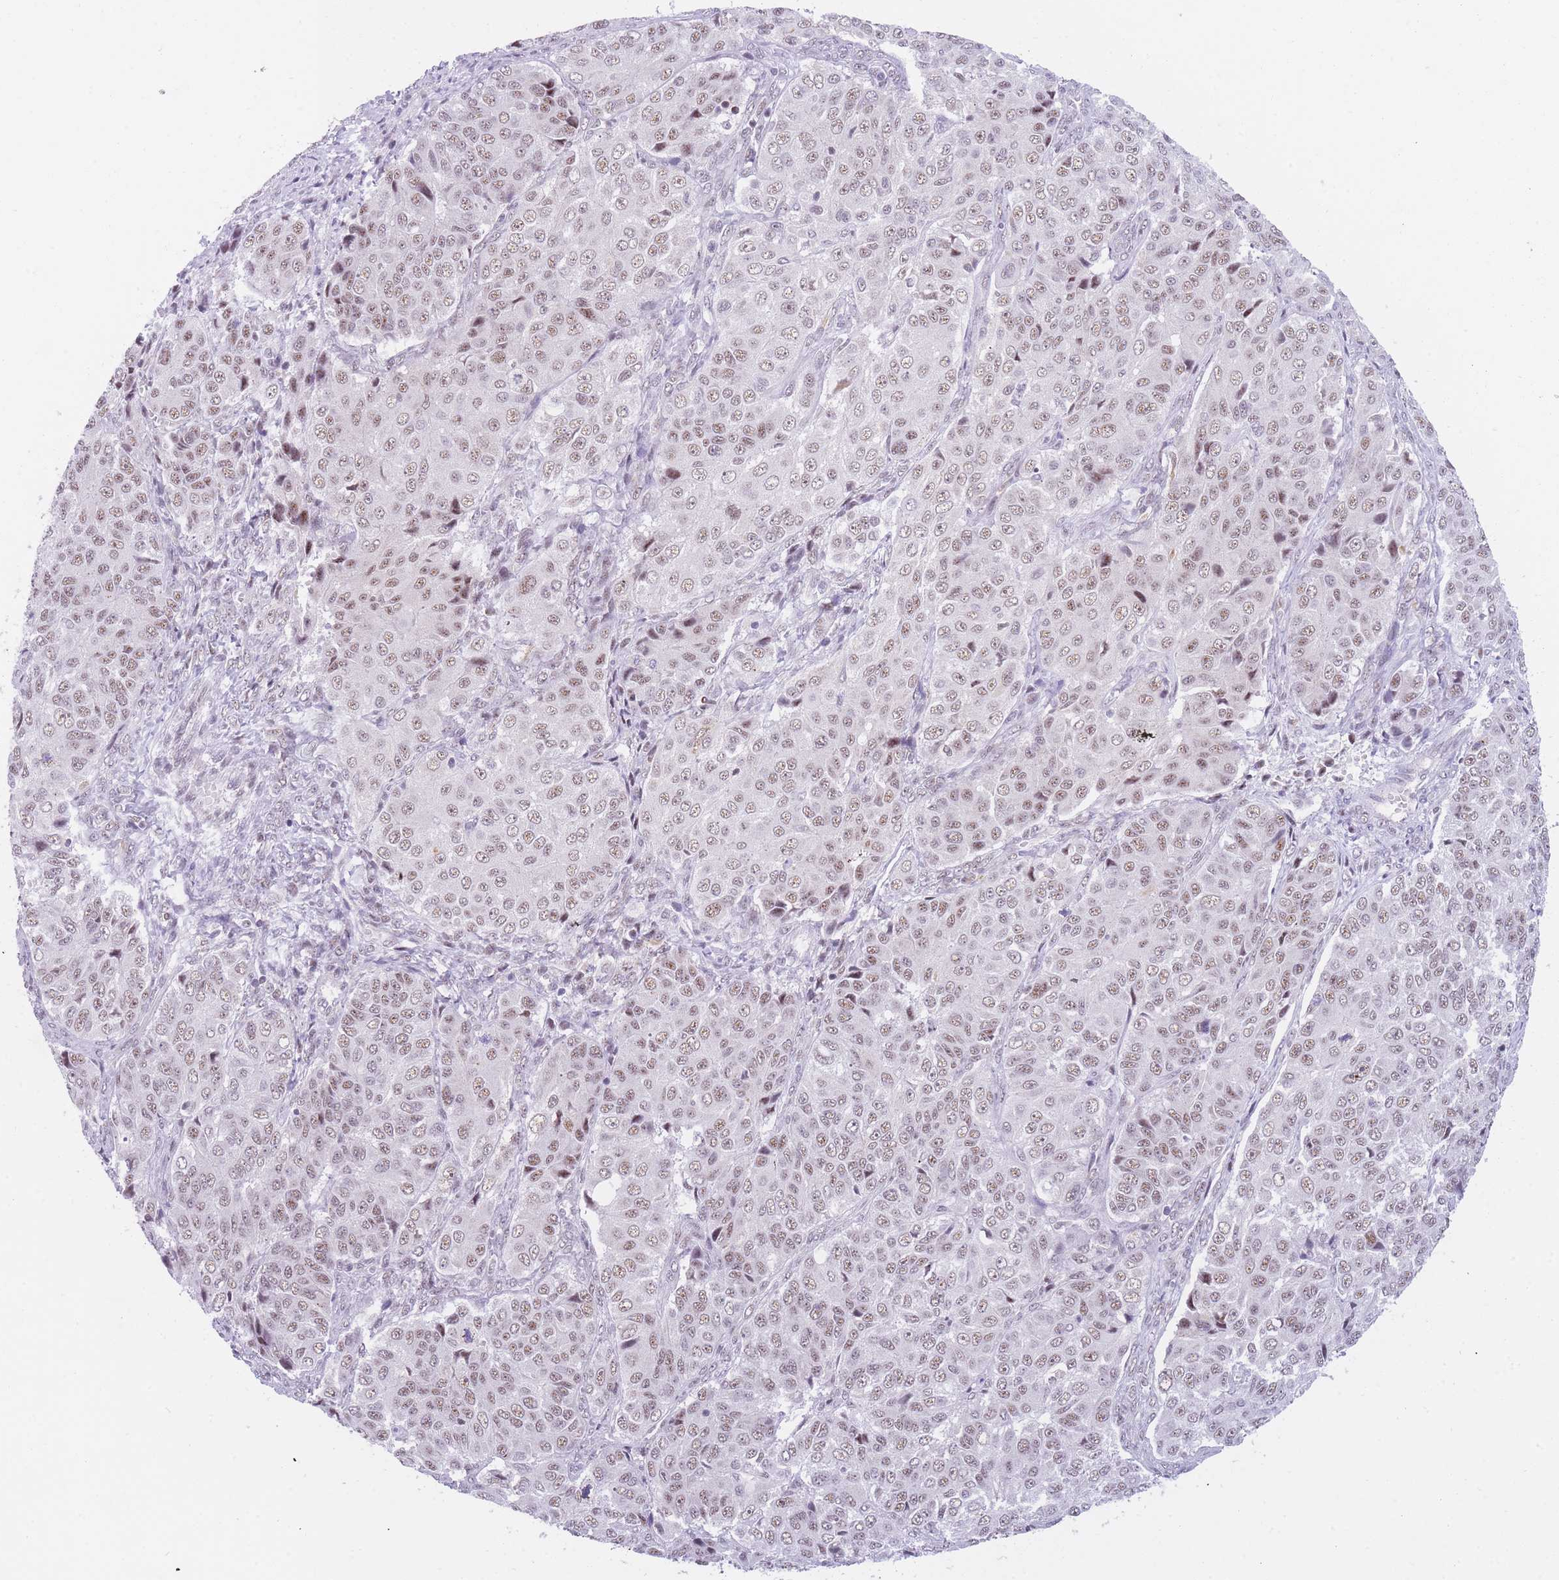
{"staining": {"intensity": "weak", "quantity": ">75%", "location": "nuclear"}, "tissue": "ovarian cancer", "cell_type": "Tumor cells", "image_type": "cancer", "snomed": [{"axis": "morphology", "description": "Carcinoma, endometroid"}, {"axis": "topography", "description": "Ovary"}], "caption": "A brown stain labels weak nuclear positivity of a protein in ovarian endometroid carcinoma tumor cells.", "gene": "CYP2B6", "patient": {"sex": "female", "age": 51}}